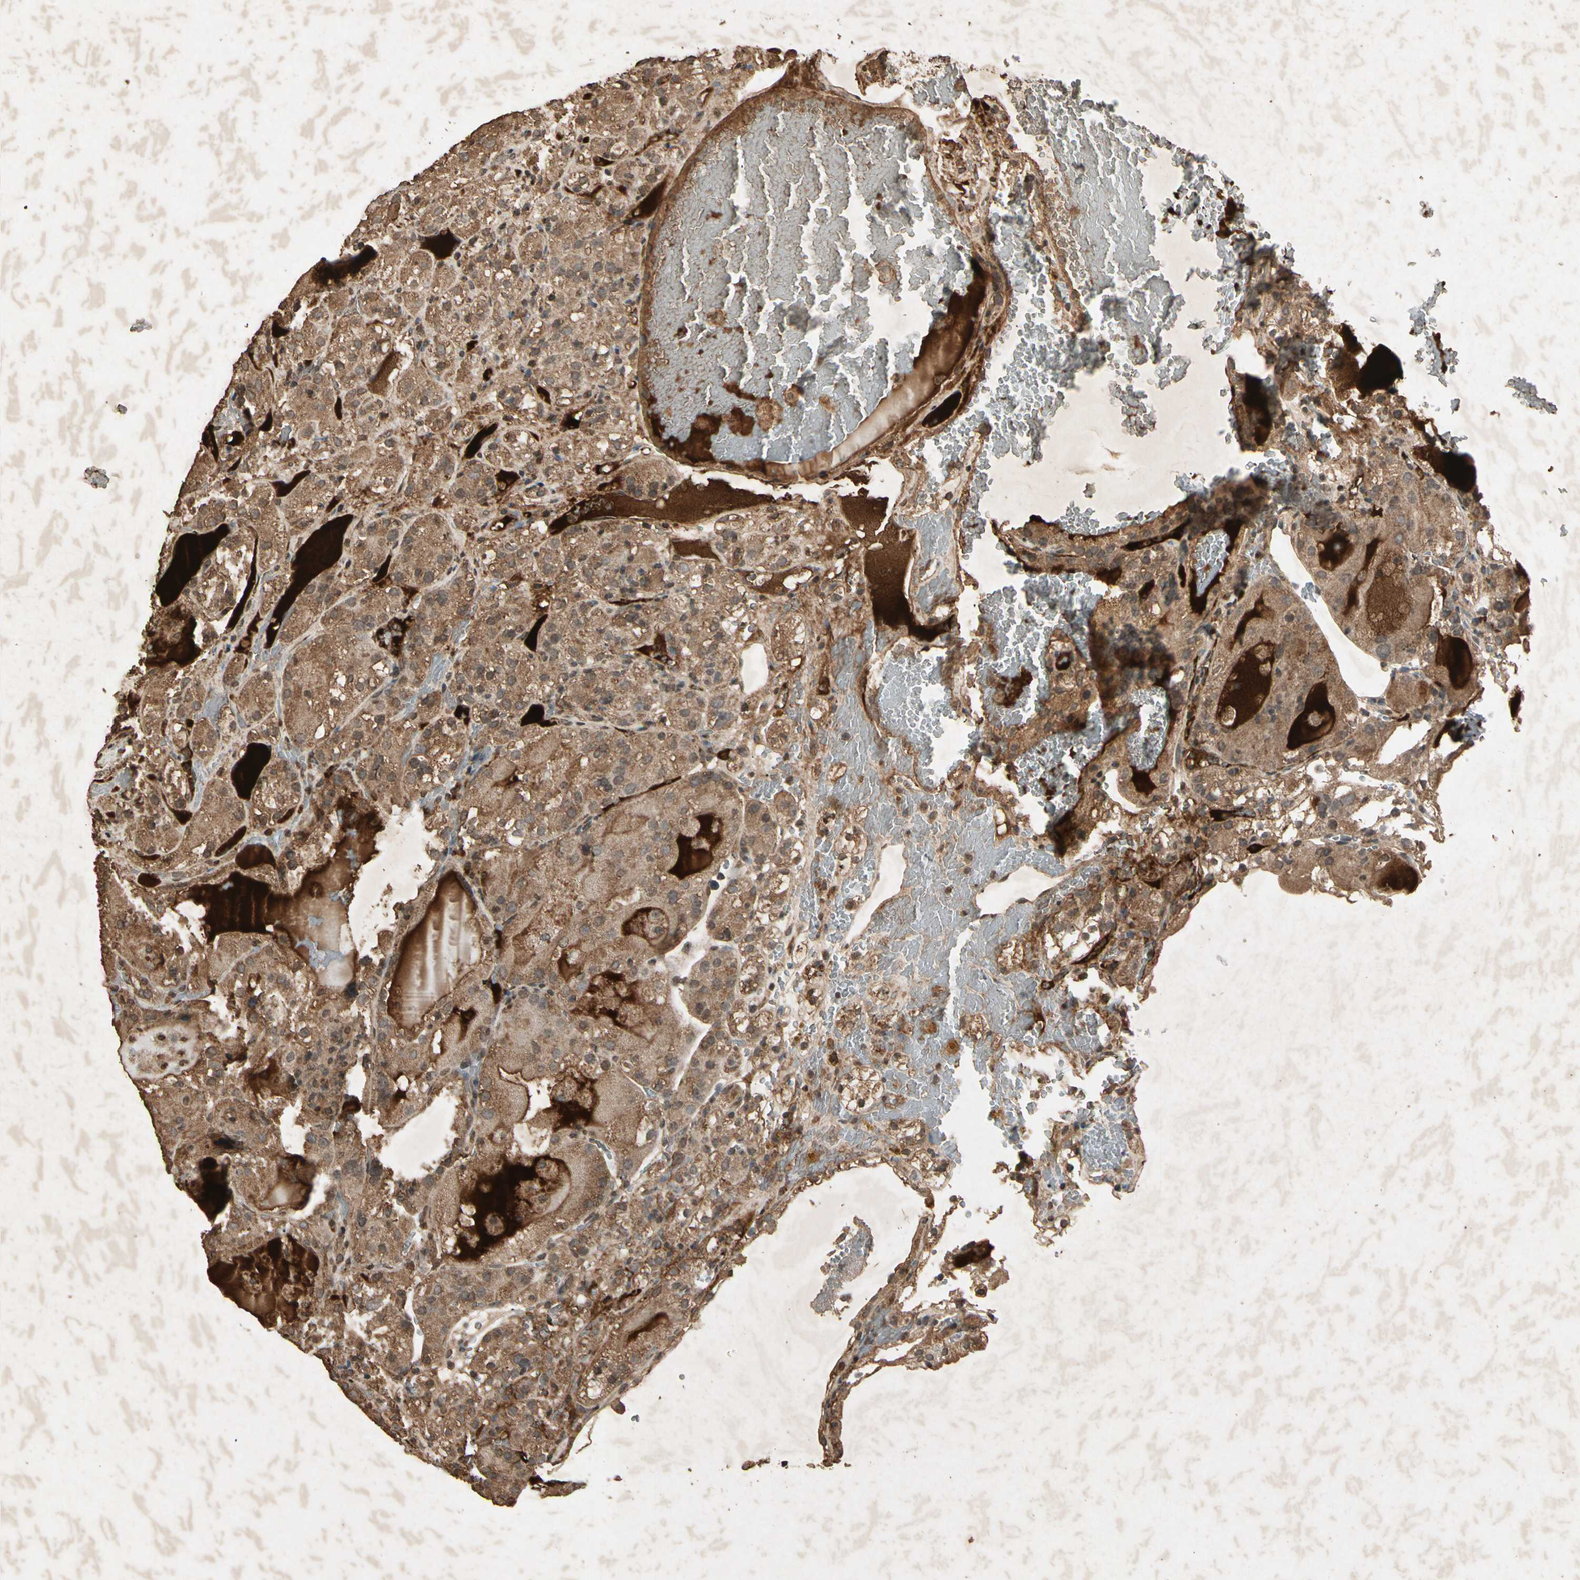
{"staining": {"intensity": "moderate", "quantity": ">75%", "location": "cytoplasmic/membranous"}, "tissue": "renal cancer", "cell_type": "Tumor cells", "image_type": "cancer", "snomed": [{"axis": "morphology", "description": "Normal tissue, NOS"}, {"axis": "morphology", "description": "Adenocarcinoma, NOS"}, {"axis": "topography", "description": "Kidney"}], "caption": "Moderate cytoplasmic/membranous staining is appreciated in approximately >75% of tumor cells in renal adenocarcinoma.", "gene": "GC", "patient": {"sex": "male", "age": 61}}